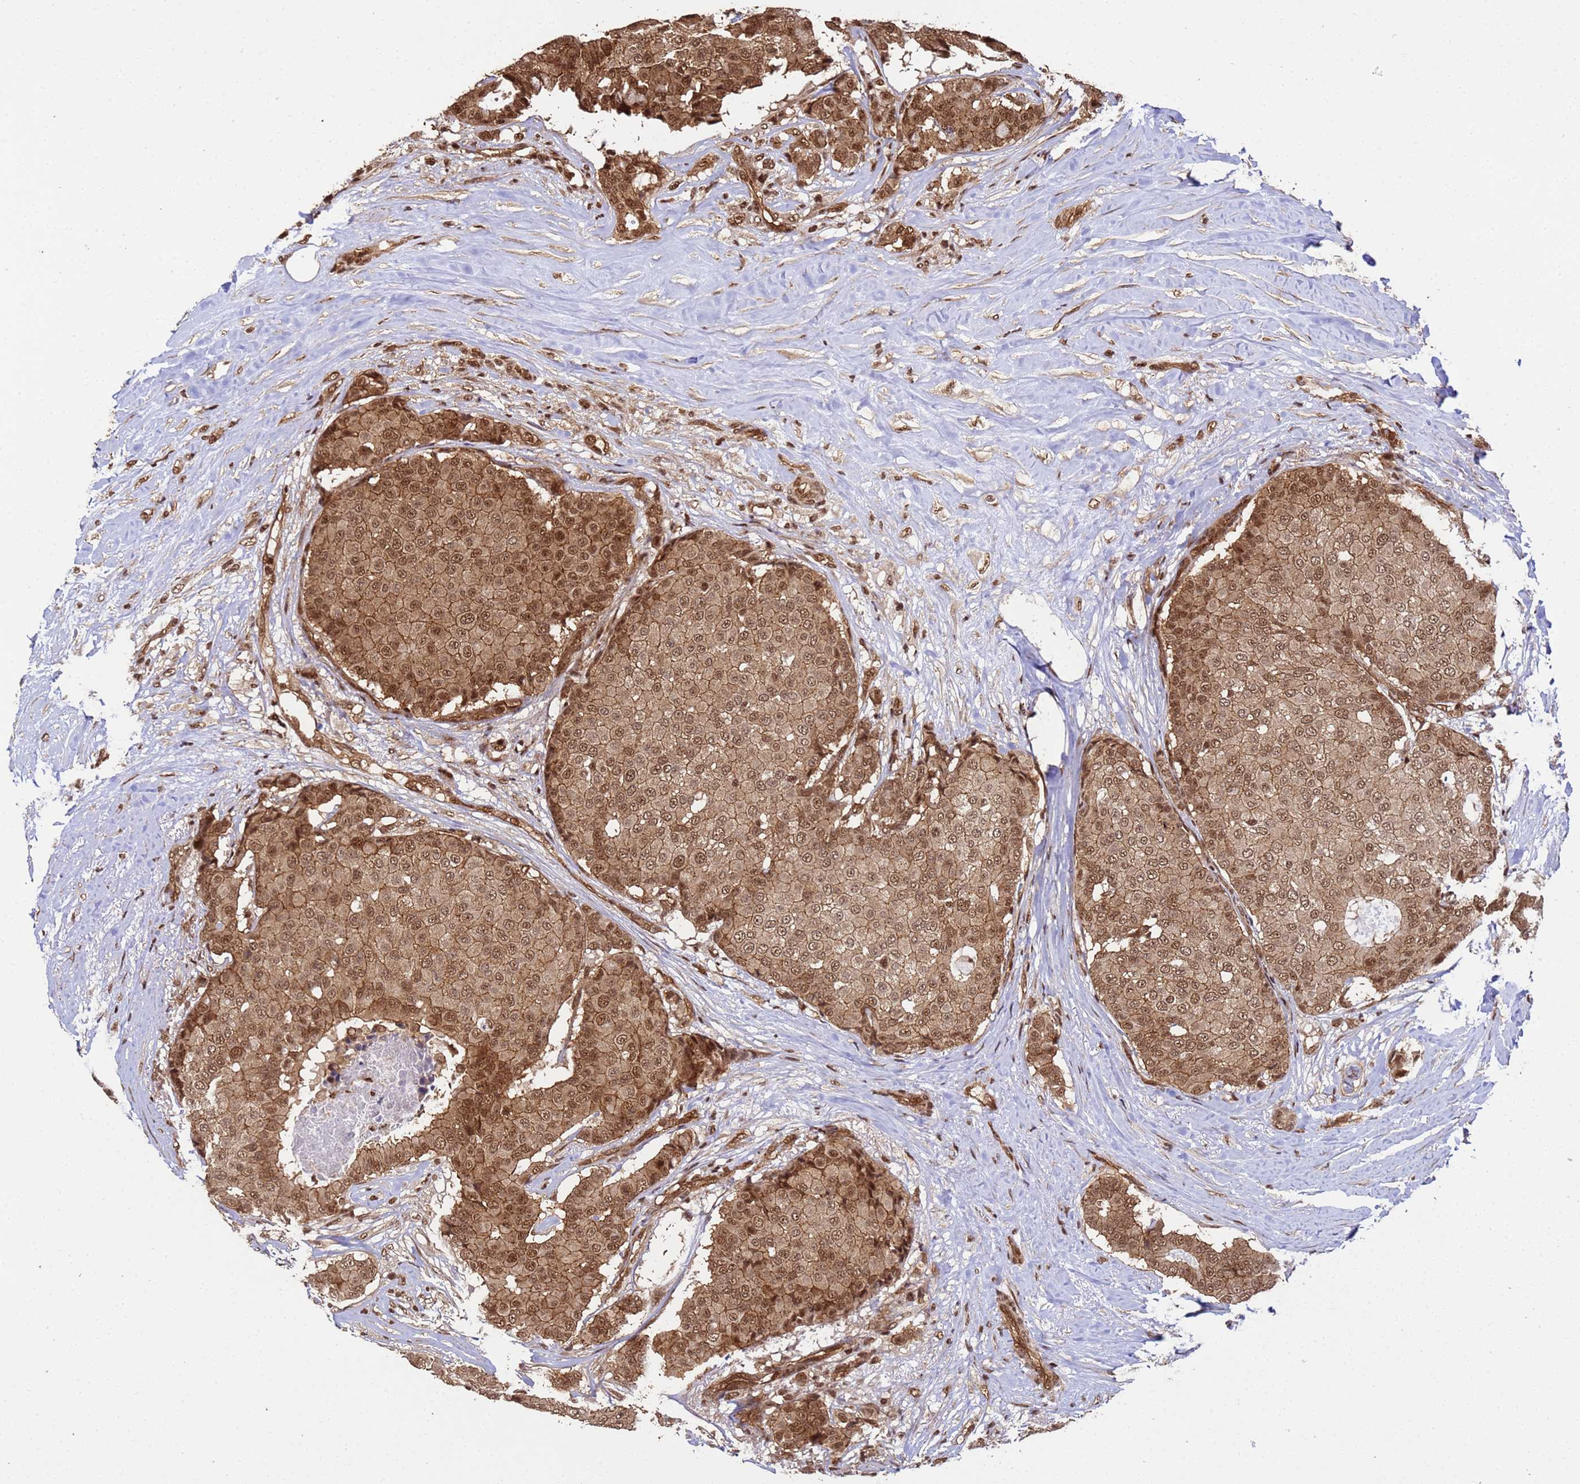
{"staining": {"intensity": "moderate", "quantity": ">75%", "location": "cytoplasmic/membranous,nuclear"}, "tissue": "breast cancer", "cell_type": "Tumor cells", "image_type": "cancer", "snomed": [{"axis": "morphology", "description": "Duct carcinoma"}, {"axis": "topography", "description": "Breast"}], "caption": "Immunohistochemical staining of human breast cancer exhibits medium levels of moderate cytoplasmic/membranous and nuclear protein staining in about >75% of tumor cells.", "gene": "SYF2", "patient": {"sex": "female", "age": 75}}